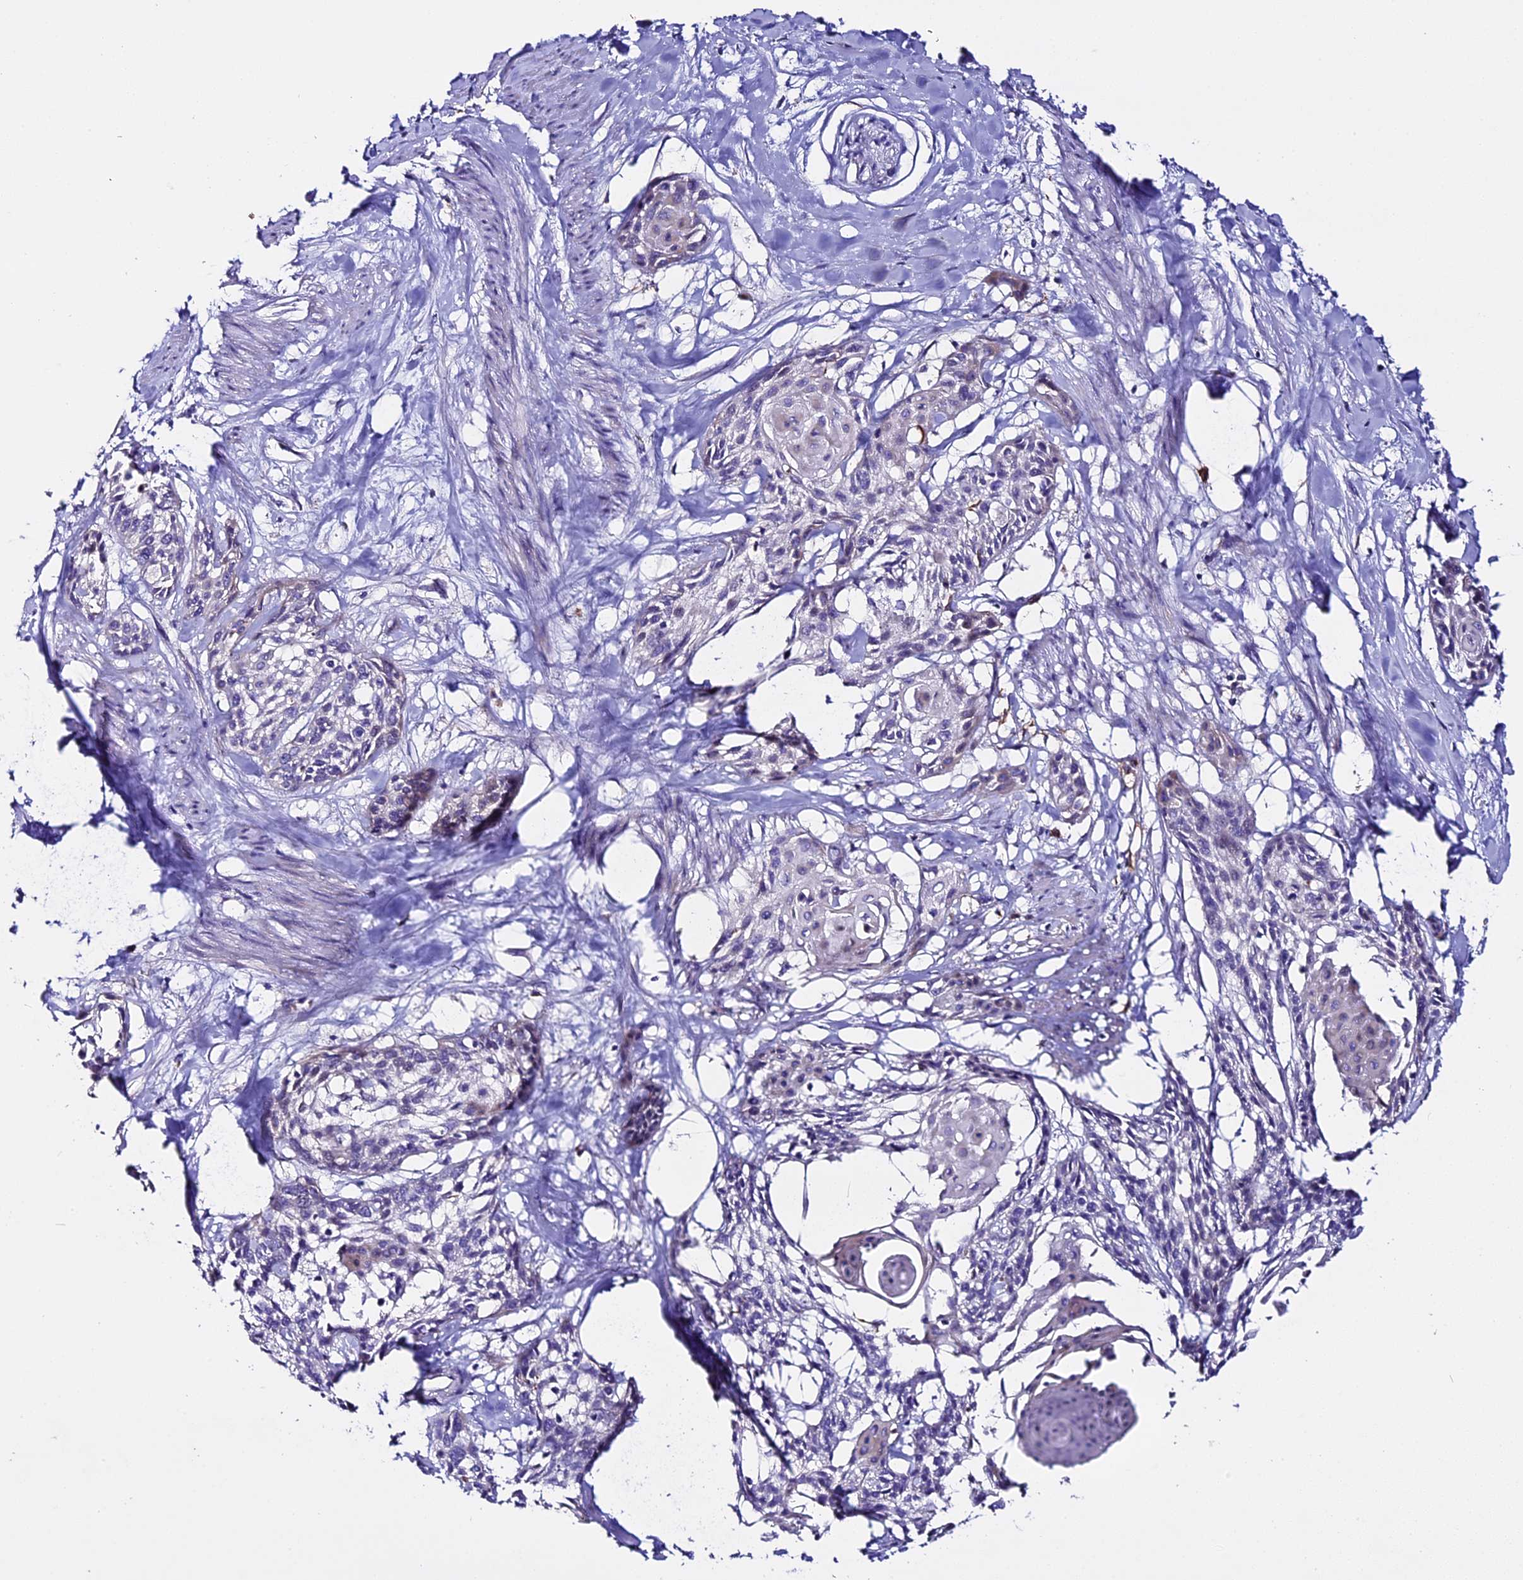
{"staining": {"intensity": "negative", "quantity": "none", "location": "none"}, "tissue": "cervical cancer", "cell_type": "Tumor cells", "image_type": "cancer", "snomed": [{"axis": "morphology", "description": "Squamous cell carcinoma, NOS"}, {"axis": "topography", "description": "Cervix"}], "caption": "This is an immunohistochemistry photomicrograph of human cervical cancer (squamous cell carcinoma). There is no staining in tumor cells.", "gene": "NOD2", "patient": {"sex": "female", "age": 57}}